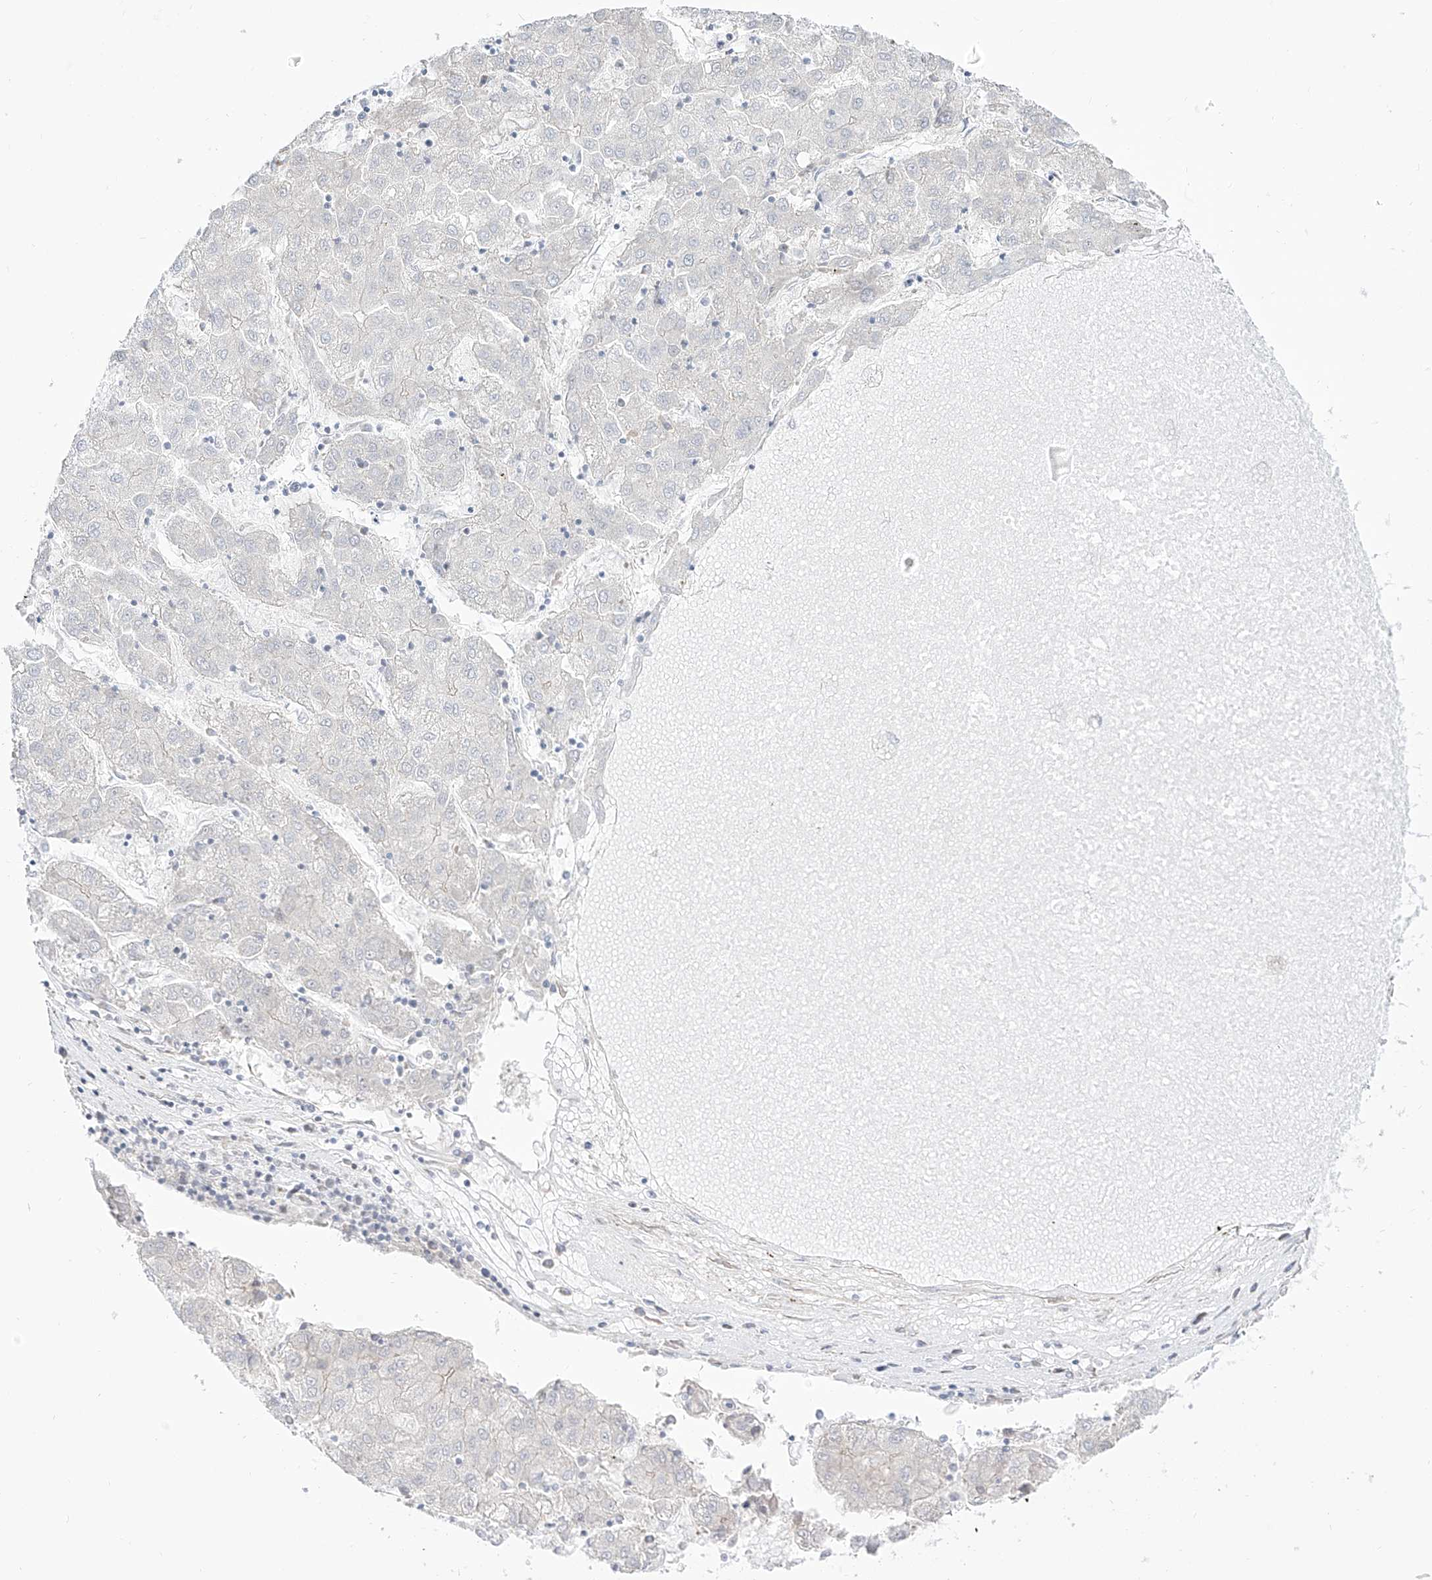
{"staining": {"intensity": "negative", "quantity": "none", "location": "none"}, "tissue": "liver cancer", "cell_type": "Tumor cells", "image_type": "cancer", "snomed": [{"axis": "morphology", "description": "Carcinoma, Hepatocellular, NOS"}, {"axis": "topography", "description": "Liver"}], "caption": "Immunohistochemistry micrograph of neoplastic tissue: human liver hepatocellular carcinoma stained with DAB displays no significant protein positivity in tumor cells.", "gene": "ZNF180", "patient": {"sex": "male", "age": 72}}